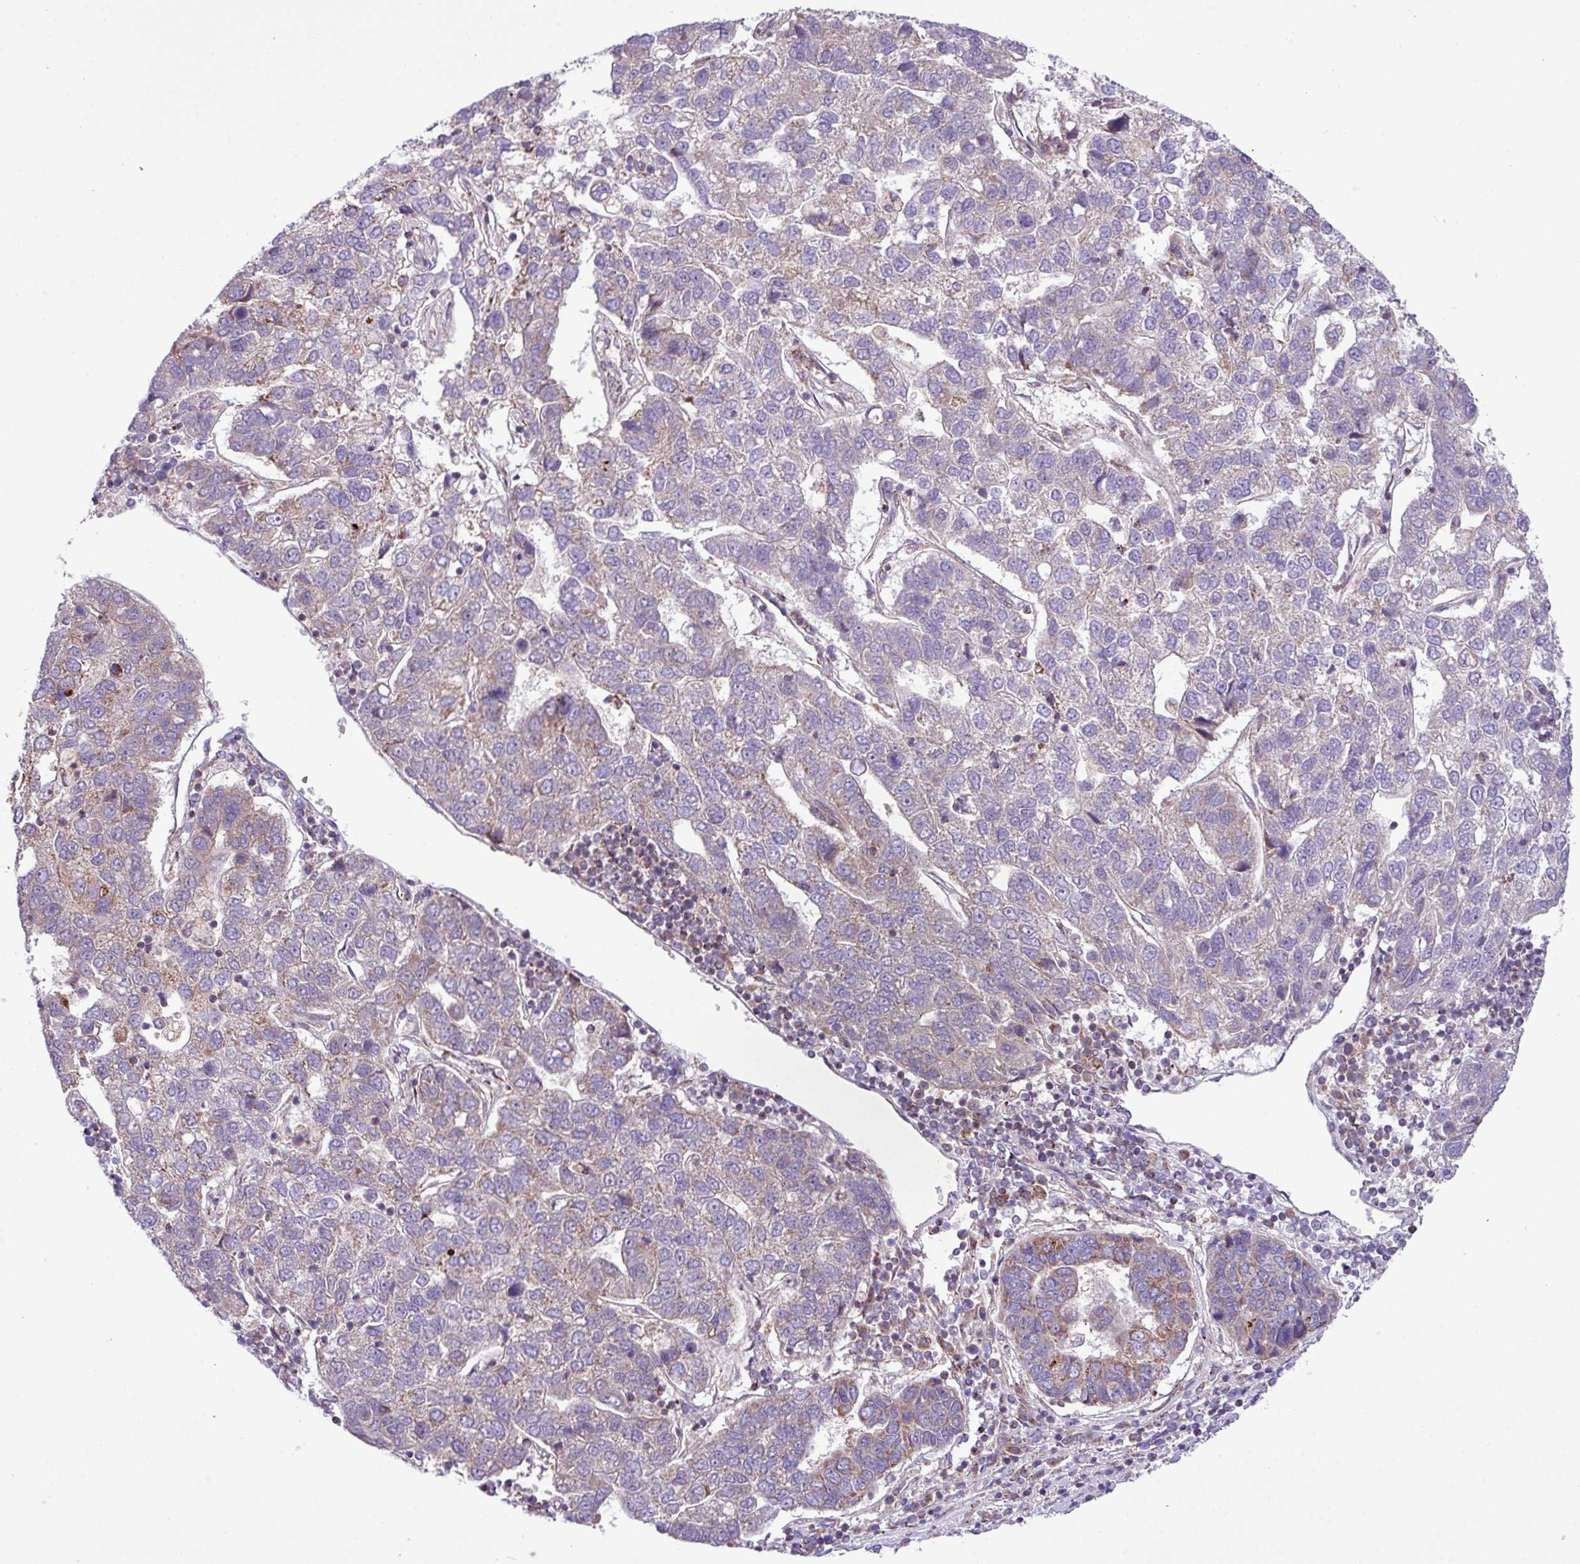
{"staining": {"intensity": "moderate", "quantity": "<25%", "location": "cytoplasmic/membranous"}, "tissue": "pancreatic cancer", "cell_type": "Tumor cells", "image_type": "cancer", "snomed": [{"axis": "morphology", "description": "Adenocarcinoma, NOS"}, {"axis": "topography", "description": "Pancreas"}], "caption": "Tumor cells demonstrate low levels of moderate cytoplasmic/membranous expression in approximately <25% of cells in pancreatic adenocarcinoma.", "gene": "B3GNT9", "patient": {"sex": "female", "age": 61}}